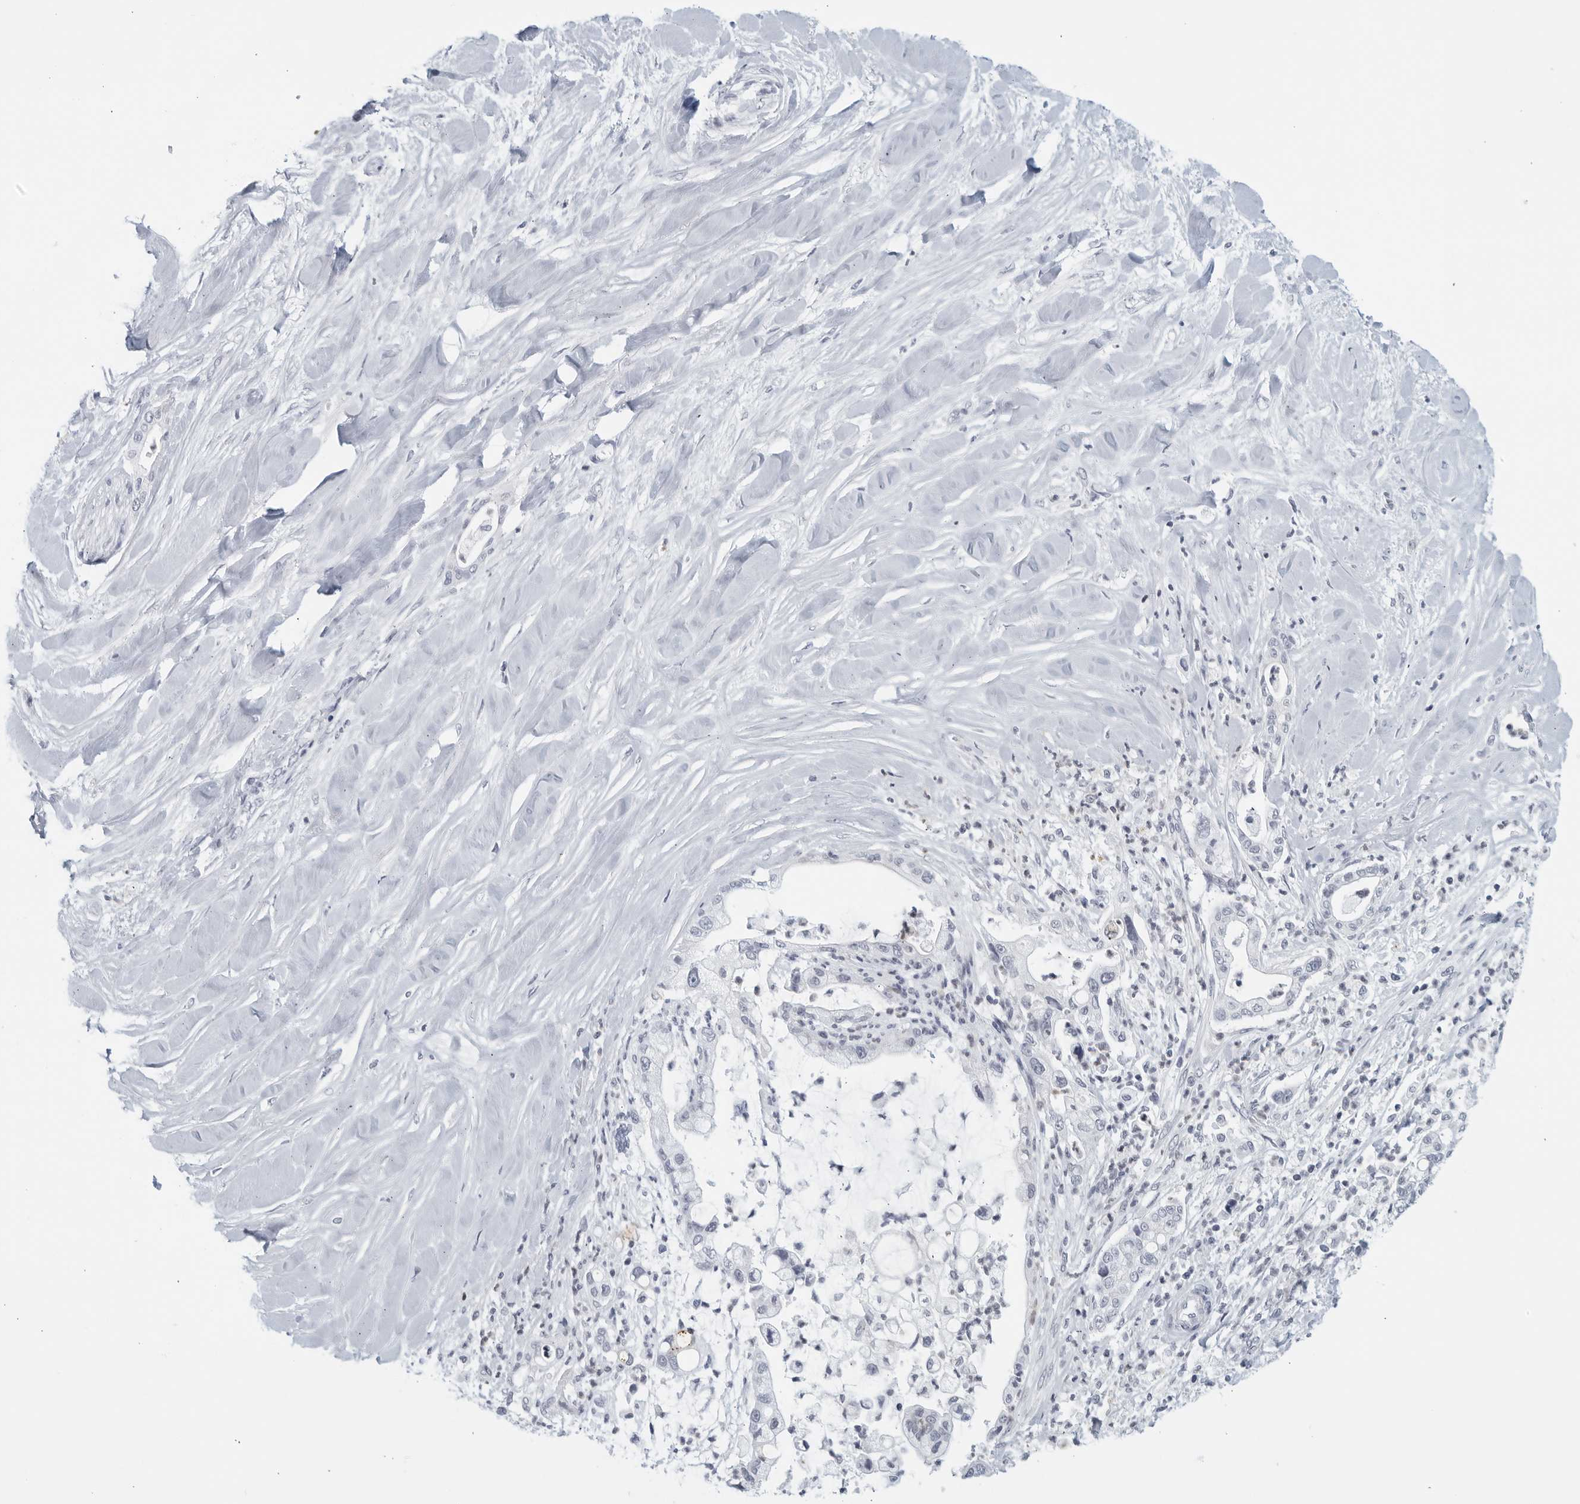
{"staining": {"intensity": "negative", "quantity": "none", "location": "none"}, "tissue": "liver cancer", "cell_type": "Tumor cells", "image_type": "cancer", "snomed": [{"axis": "morphology", "description": "Cholangiocarcinoma"}, {"axis": "topography", "description": "Liver"}], "caption": "A histopathology image of human liver cancer is negative for staining in tumor cells.", "gene": "KLK7", "patient": {"sex": "female", "age": 54}}